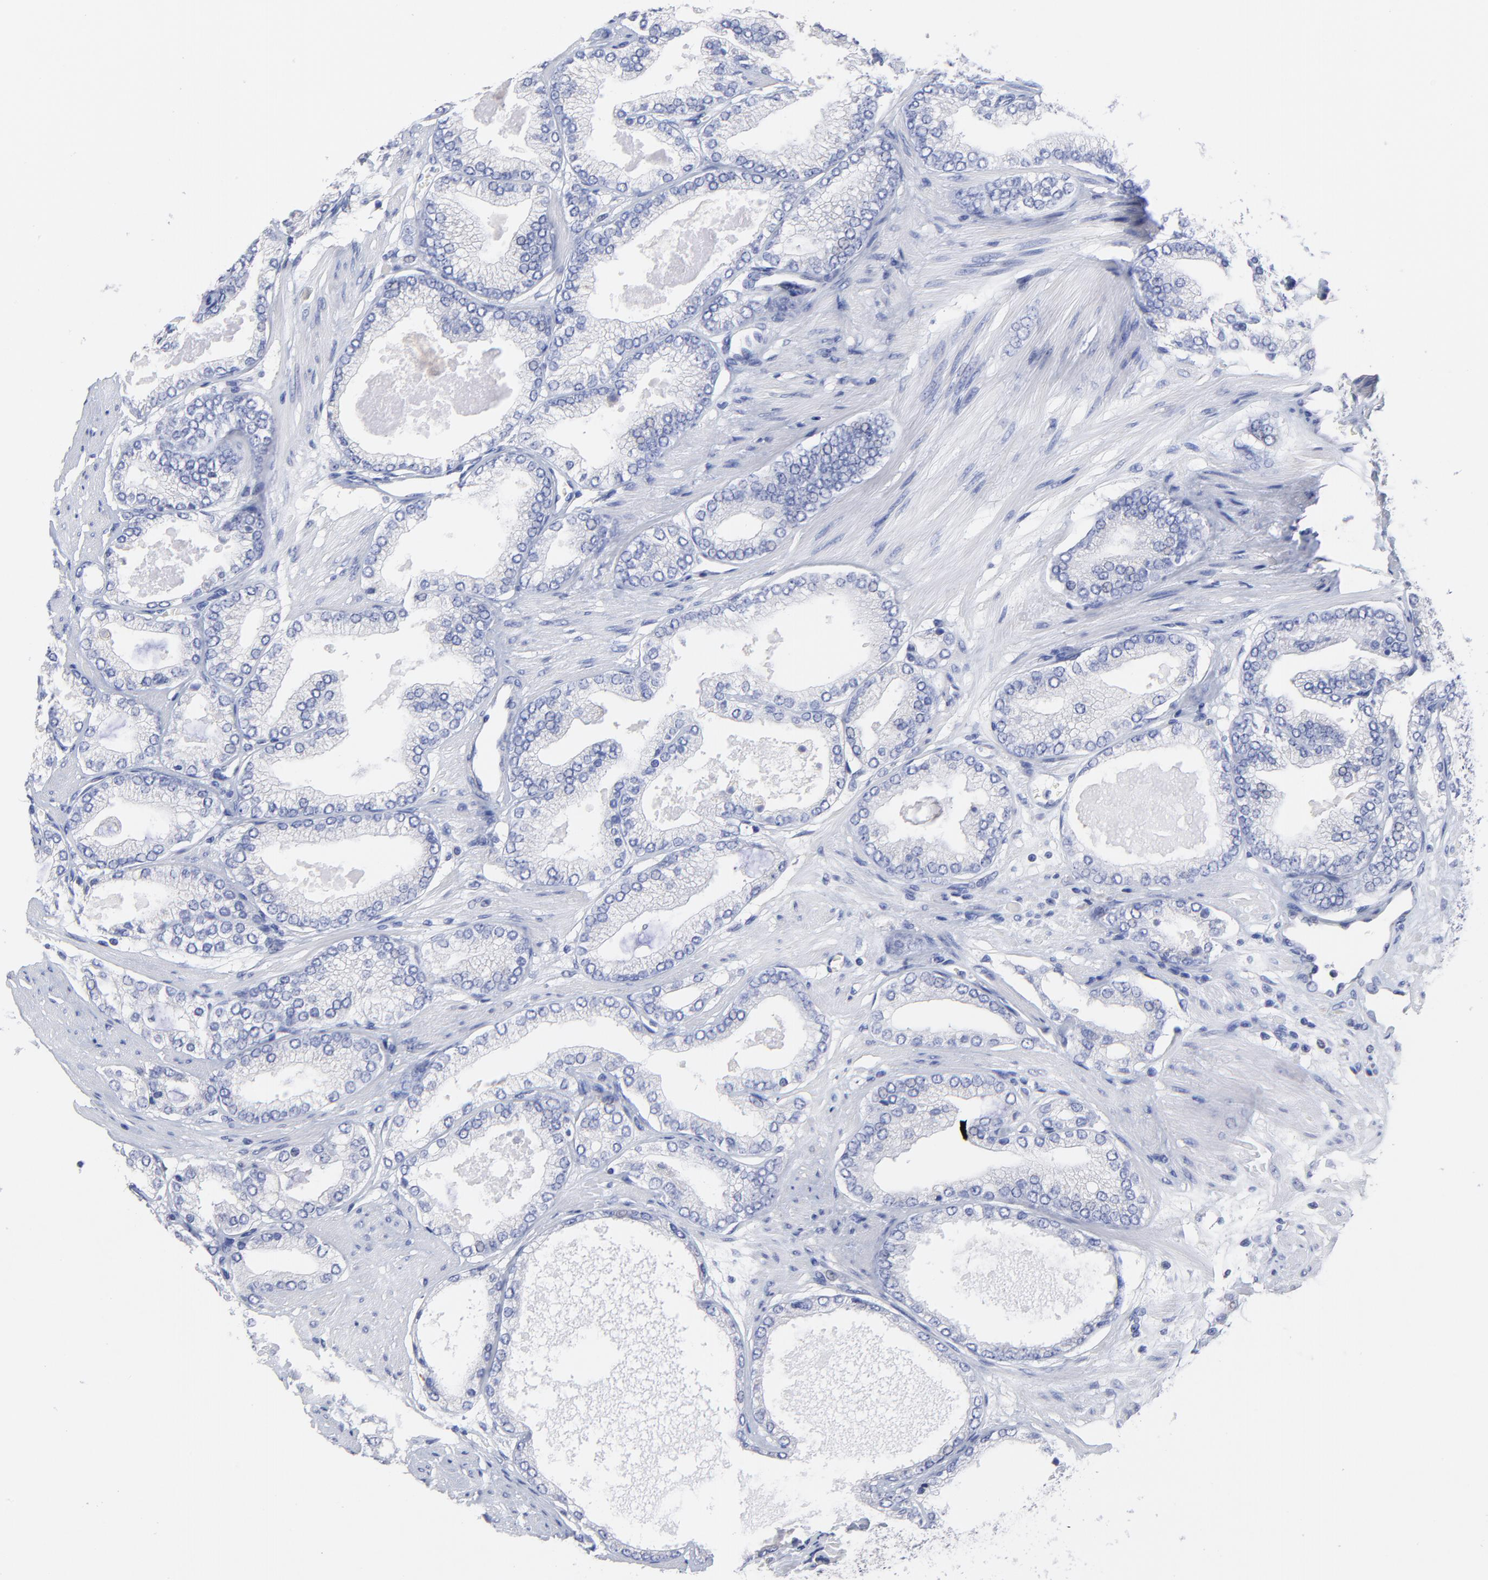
{"staining": {"intensity": "negative", "quantity": "none", "location": "none"}, "tissue": "prostate cancer", "cell_type": "Tumor cells", "image_type": "cancer", "snomed": [{"axis": "morphology", "description": "Adenocarcinoma, High grade"}, {"axis": "topography", "description": "Prostate"}], "caption": "This histopathology image is of prostate adenocarcinoma (high-grade) stained with immunohistochemistry to label a protein in brown with the nuclei are counter-stained blue. There is no staining in tumor cells. (DAB (3,3'-diaminobenzidine) immunohistochemistry (IHC) visualized using brightfield microscopy, high magnification).", "gene": "LAX1", "patient": {"sex": "male", "age": 61}}